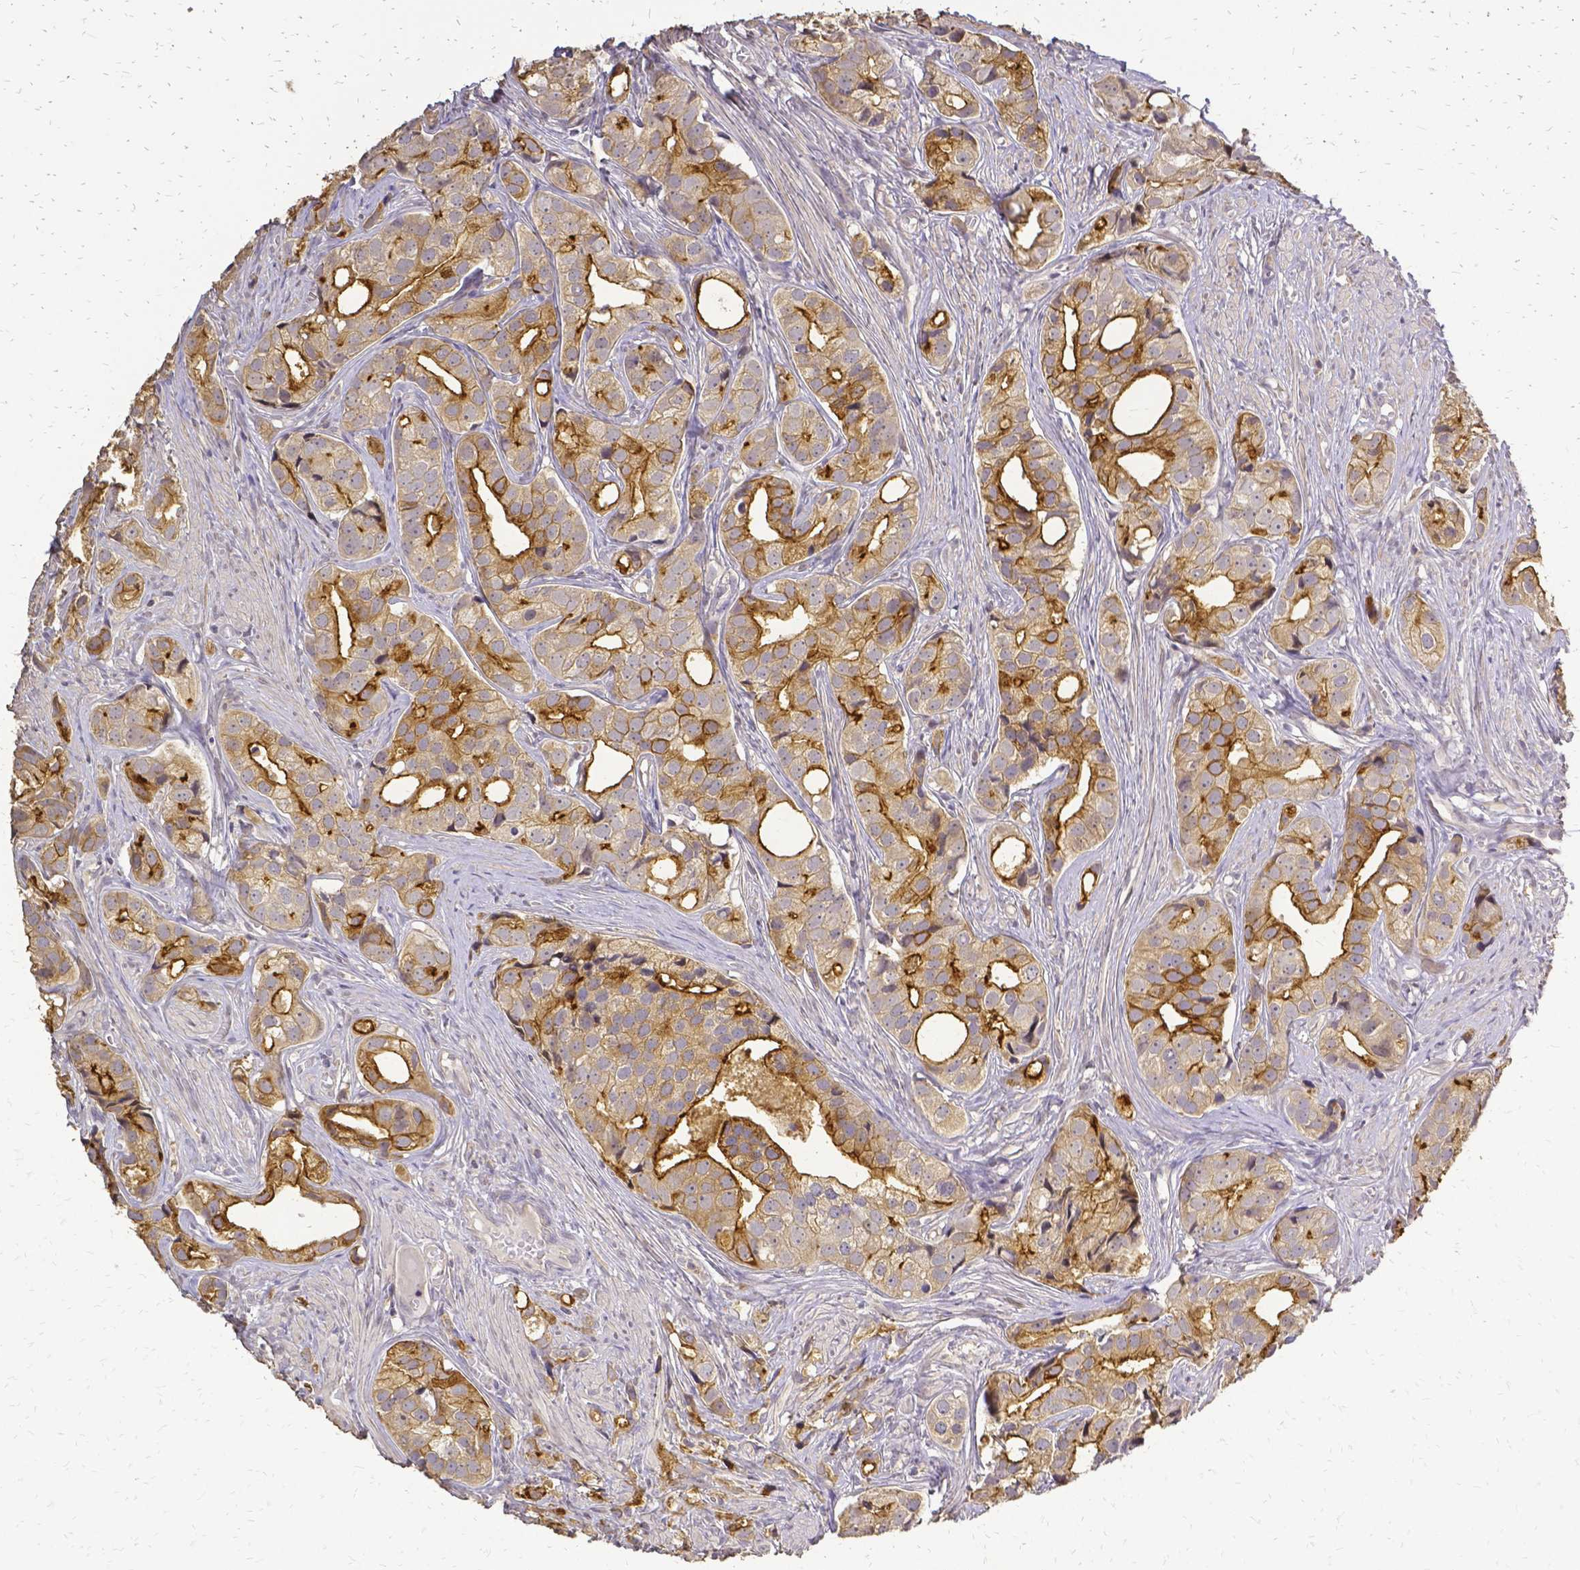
{"staining": {"intensity": "moderate", "quantity": ">75%", "location": "cytoplasmic/membranous"}, "tissue": "prostate cancer", "cell_type": "Tumor cells", "image_type": "cancer", "snomed": [{"axis": "morphology", "description": "Adenocarcinoma, High grade"}, {"axis": "topography", "description": "Prostate"}], "caption": "Immunohistochemistry of prostate cancer (adenocarcinoma (high-grade)) shows medium levels of moderate cytoplasmic/membranous staining in about >75% of tumor cells. The protein is stained brown, and the nuclei are stained in blue (DAB (3,3'-diaminobenzidine) IHC with brightfield microscopy, high magnification).", "gene": "CIB1", "patient": {"sex": "male", "age": 75}}